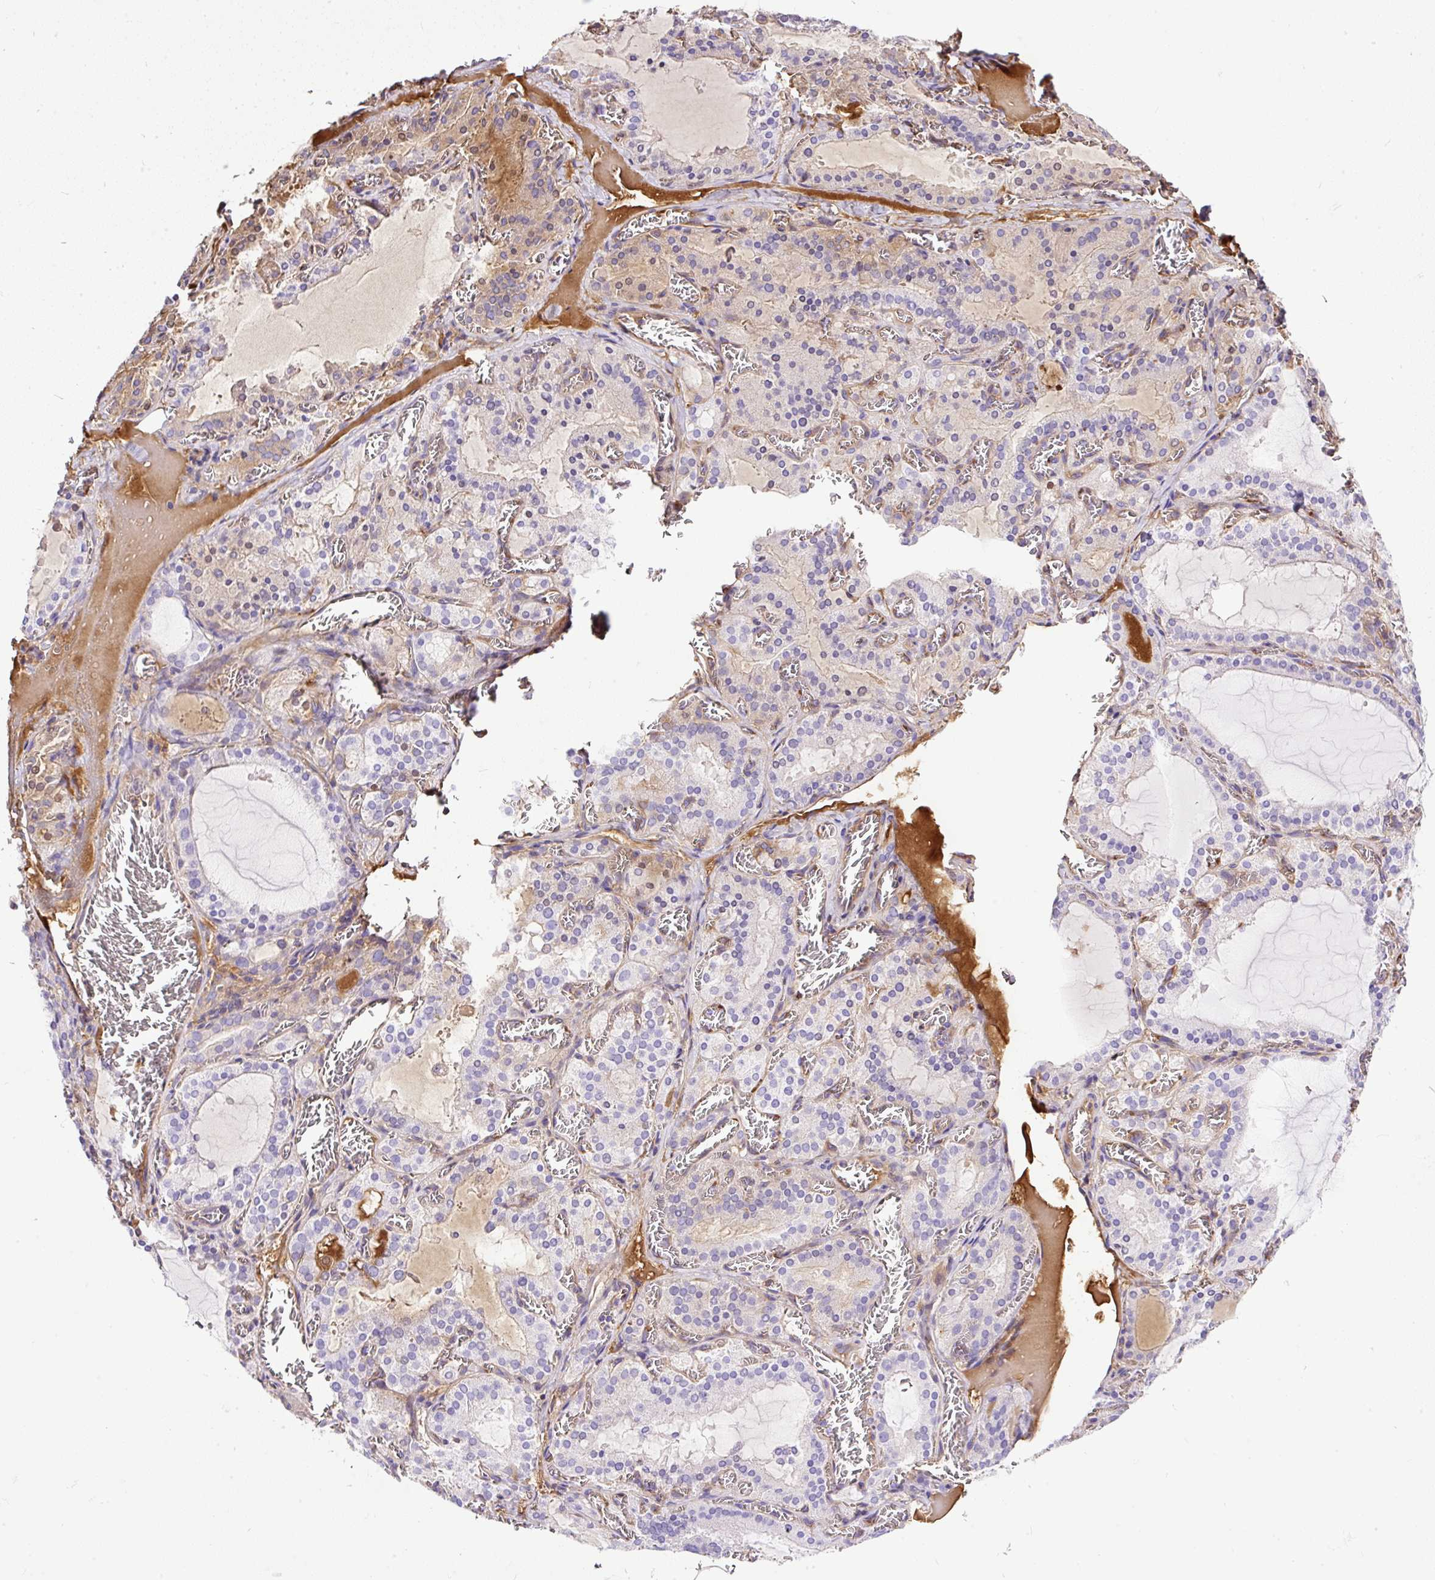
{"staining": {"intensity": "negative", "quantity": "none", "location": "none"}, "tissue": "thyroid gland", "cell_type": "Glandular cells", "image_type": "normal", "snomed": [{"axis": "morphology", "description": "Normal tissue, NOS"}, {"axis": "topography", "description": "Thyroid gland"}], "caption": "DAB (3,3'-diaminobenzidine) immunohistochemical staining of unremarkable thyroid gland displays no significant positivity in glandular cells.", "gene": "CLEC3B", "patient": {"sex": "female", "age": 30}}